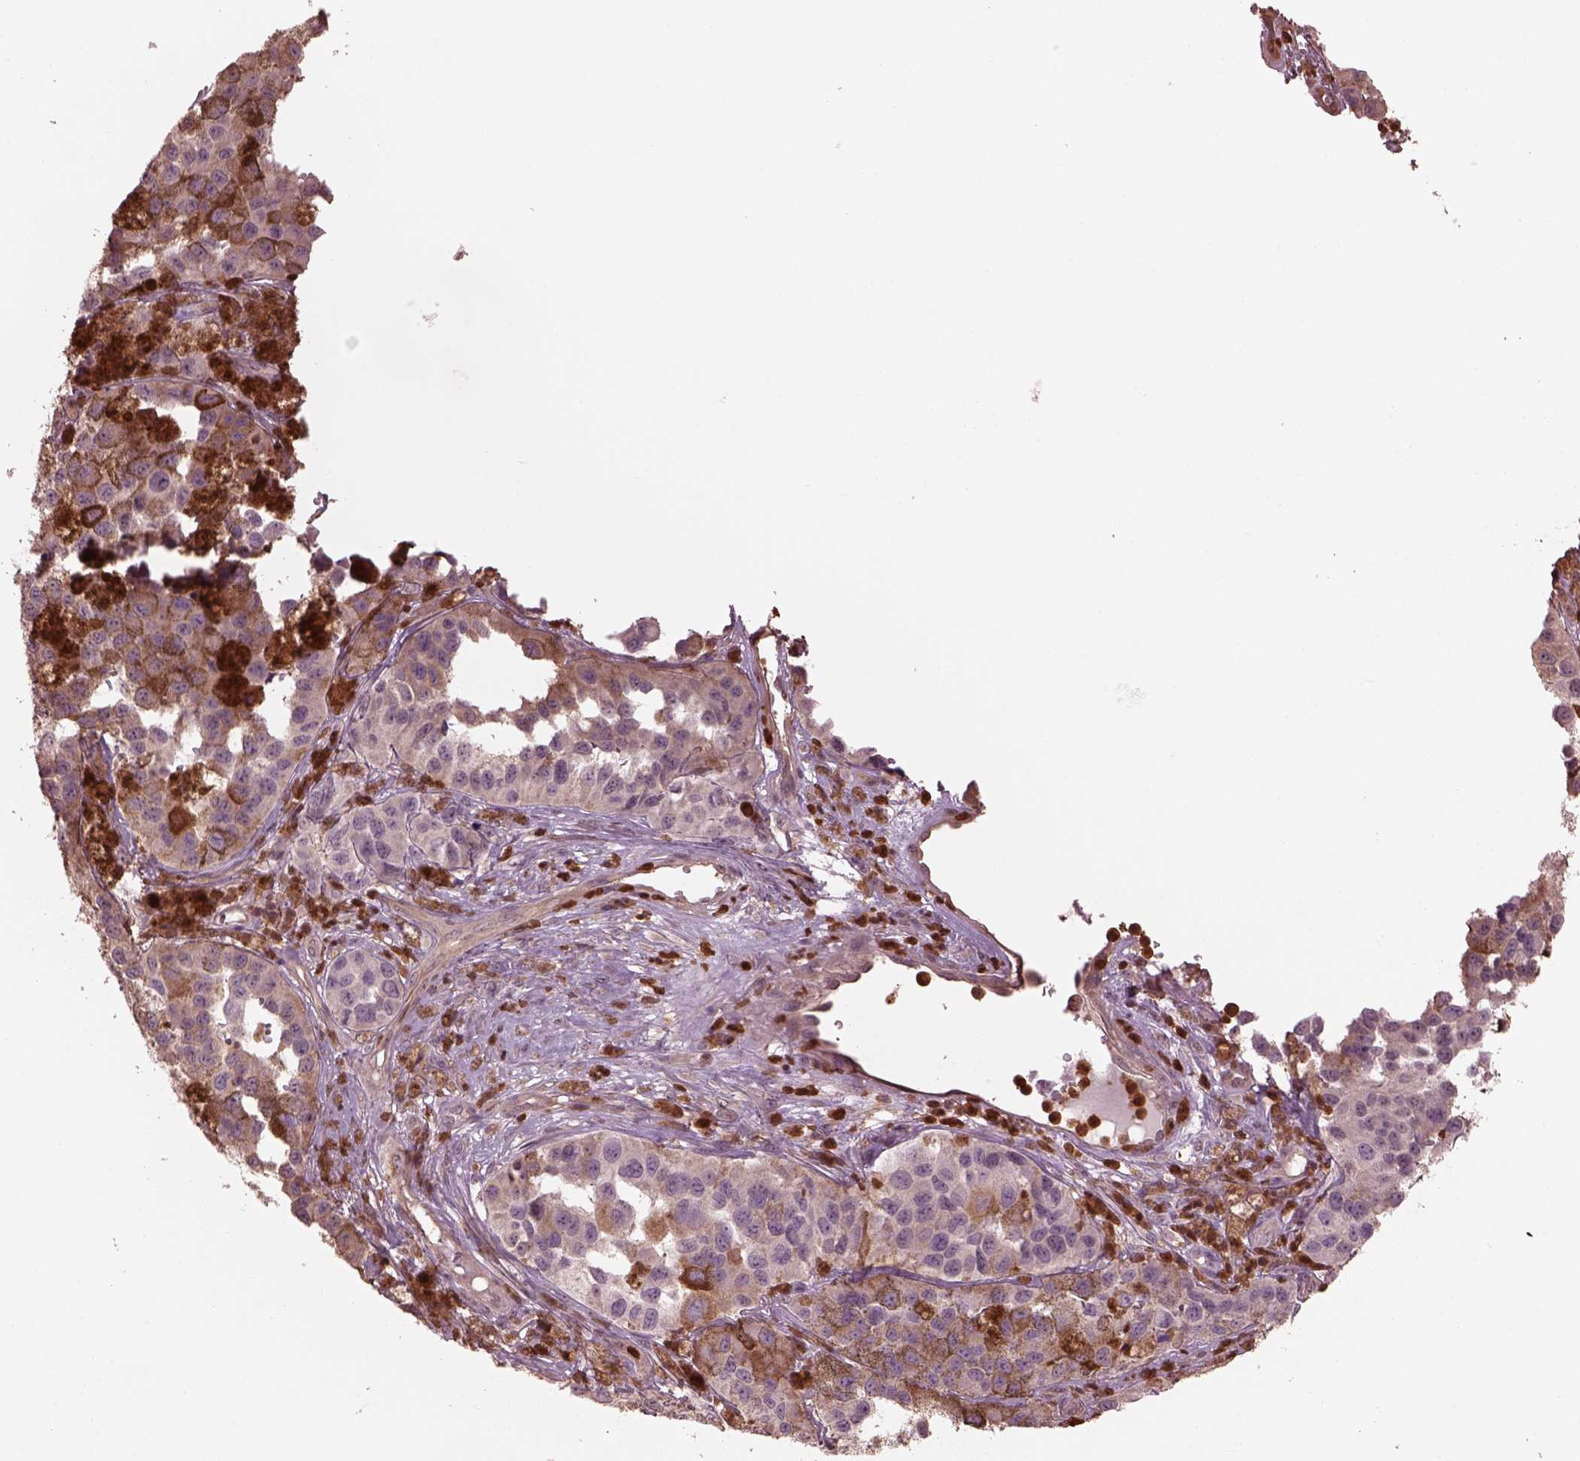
{"staining": {"intensity": "weak", "quantity": "25%-75%", "location": "cytoplasmic/membranous"}, "tissue": "melanoma", "cell_type": "Tumor cells", "image_type": "cancer", "snomed": [{"axis": "morphology", "description": "Malignant melanoma, NOS"}, {"axis": "topography", "description": "Skin"}], "caption": "A high-resolution micrograph shows immunohistochemistry staining of malignant melanoma, which reveals weak cytoplasmic/membranous expression in approximately 25%-75% of tumor cells. (IHC, brightfield microscopy, high magnification).", "gene": "IL31RA", "patient": {"sex": "female", "age": 58}}